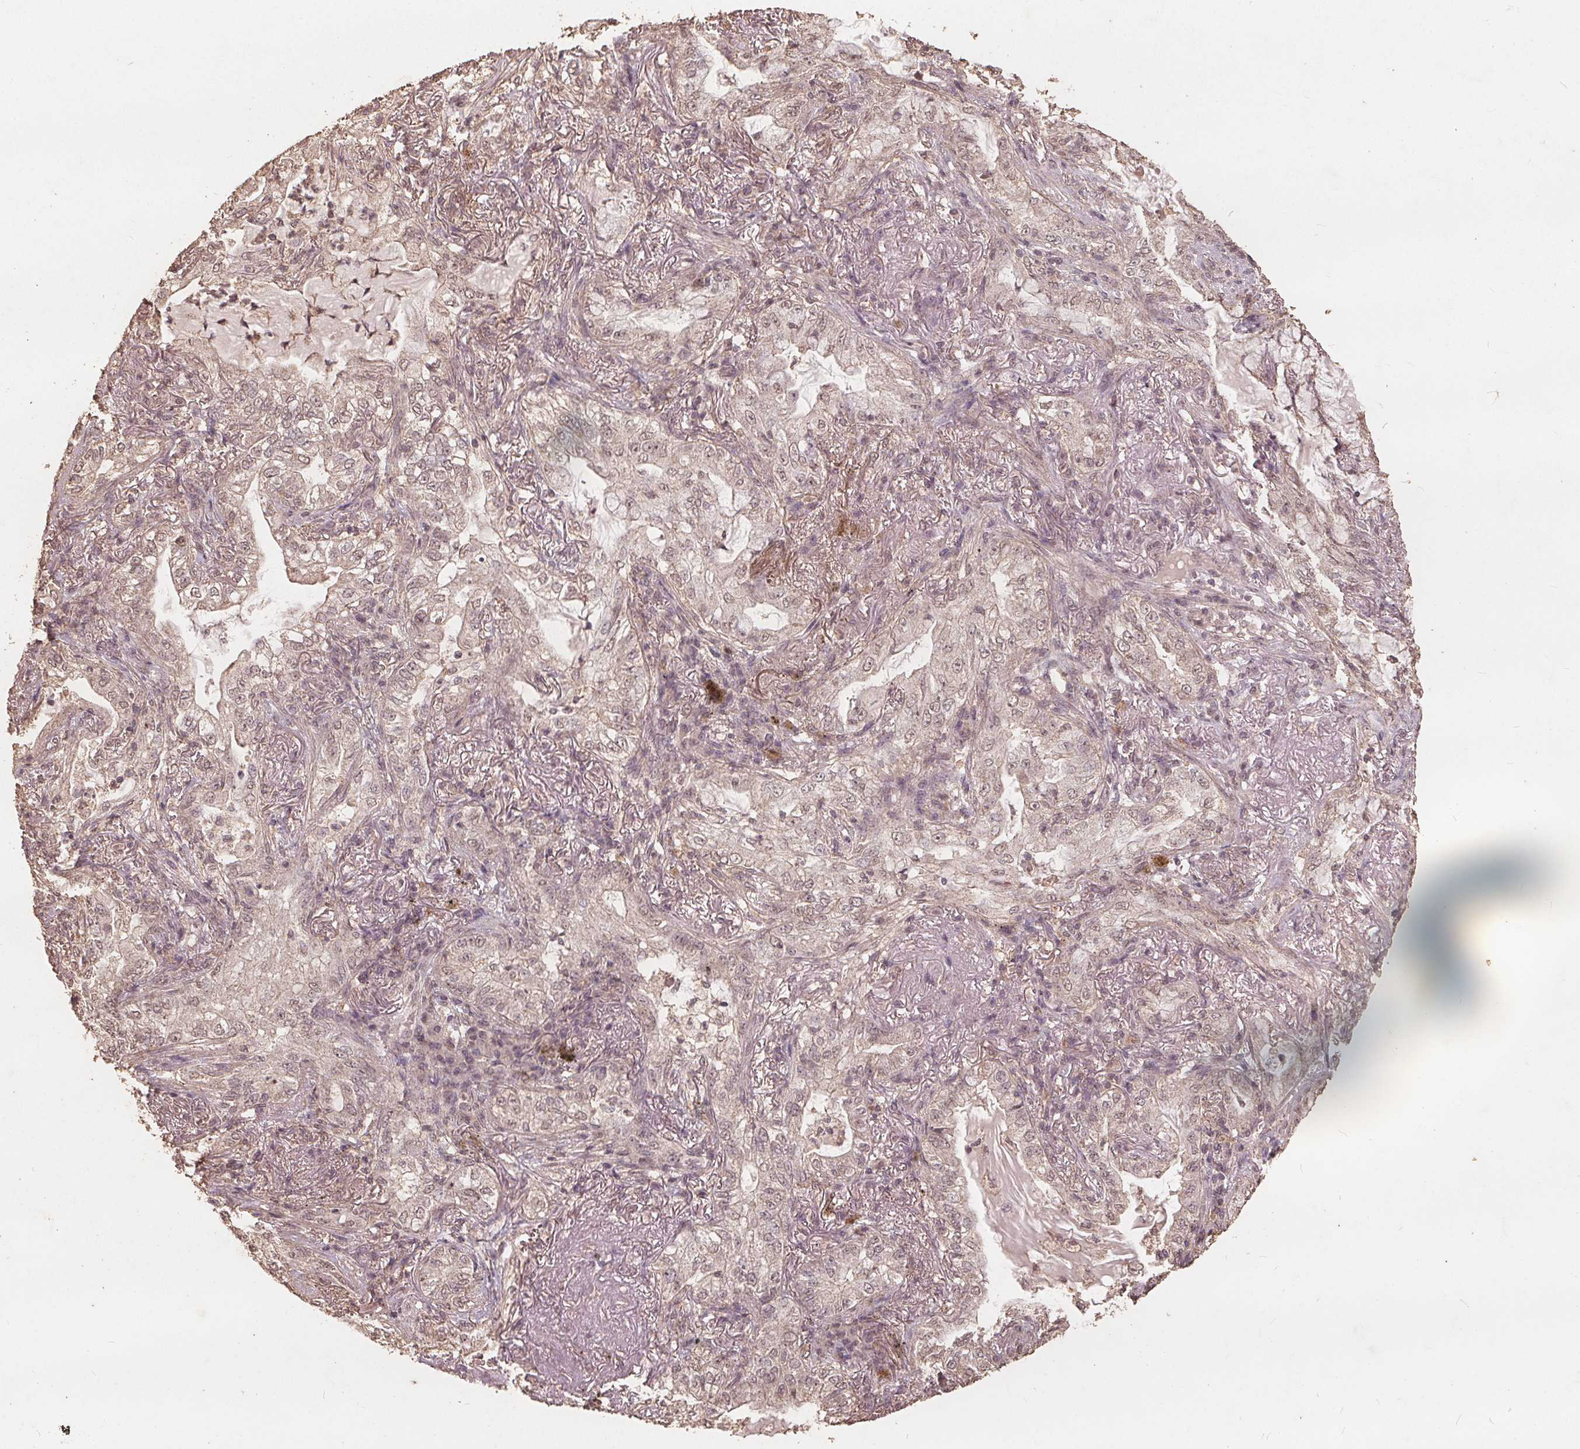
{"staining": {"intensity": "weak", "quantity": "25%-75%", "location": "nuclear"}, "tissue": "lung cancer", "cell_type": "Tumor cells", "image_type": "cancer", "snomed": [{"axis": "morphology", "description": "Adenocarcinoma, NOS"}, {"axis": "topography", "description": "Lung"}], "caption": "An immunohistochemistry histopathology image of neoplastic tissue is shown. Protein staining in brown highlights weak nuclear positivity in lung cancer (adenocarcinoma) within tumor cells.", "gene": "DSG3", "patient": {"sex": "female", "age": 73}}